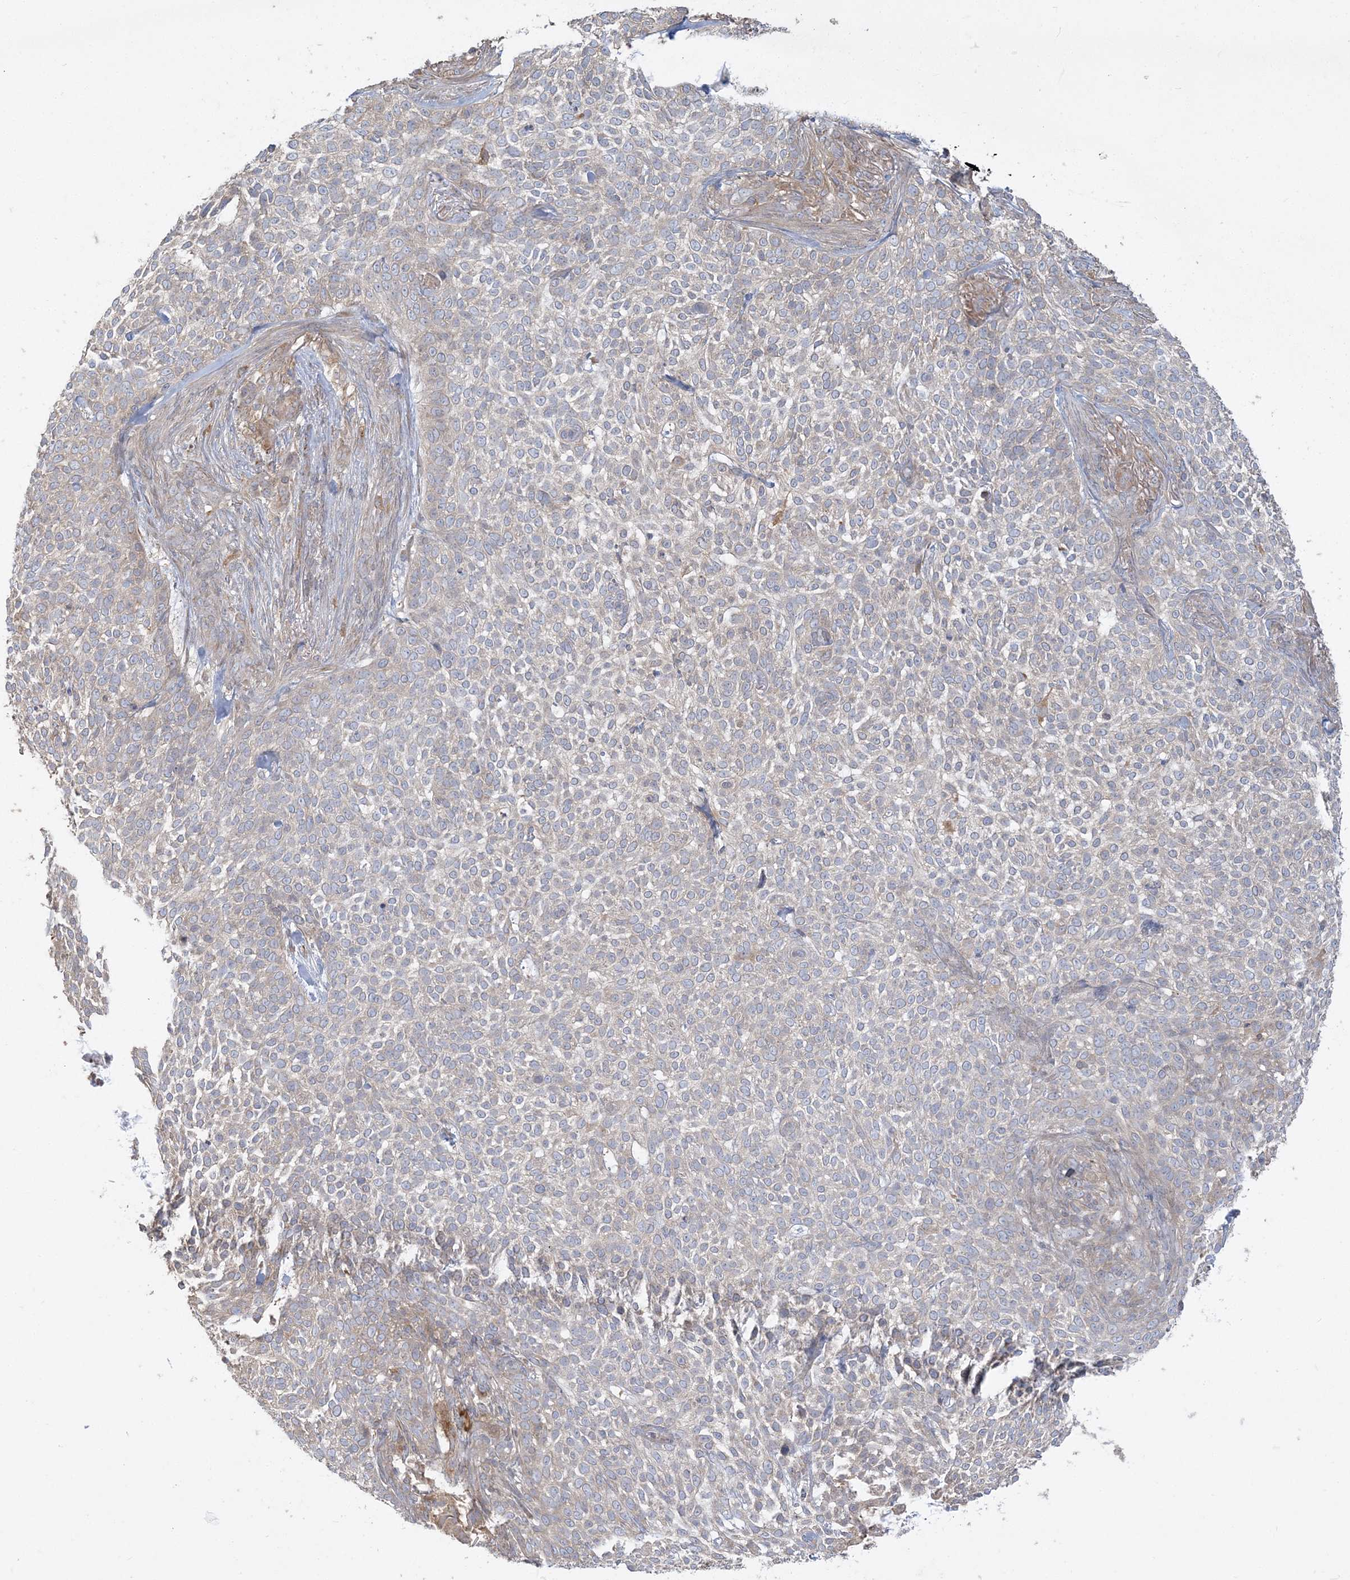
{"staining": {"intensity": "weak", "quantity": "25%-75%", "location": "cytoplasmic/membranous"}, "tissue": "skin cancer", "cell_type": "Tumor cells", "image_type": "cancer", "snomed": [{"axis": "morphology", "description": "Basal cell carcinoma"}, {"axis": "topography", "description": "Skin"}], "caption": "High-magnification brightfield microscopy of basal cell carcinoma (skin) stained with DAB (3,3'-diaminobenzidine) (brown) and counterstained with hematoxylin (blue). tumor cells exhibit weak cytoplasmic/membranous positivity is present in about25%-75% of cells.", "gene": "ZC3H6", "patient": {"sex": "female", "age": 64}}